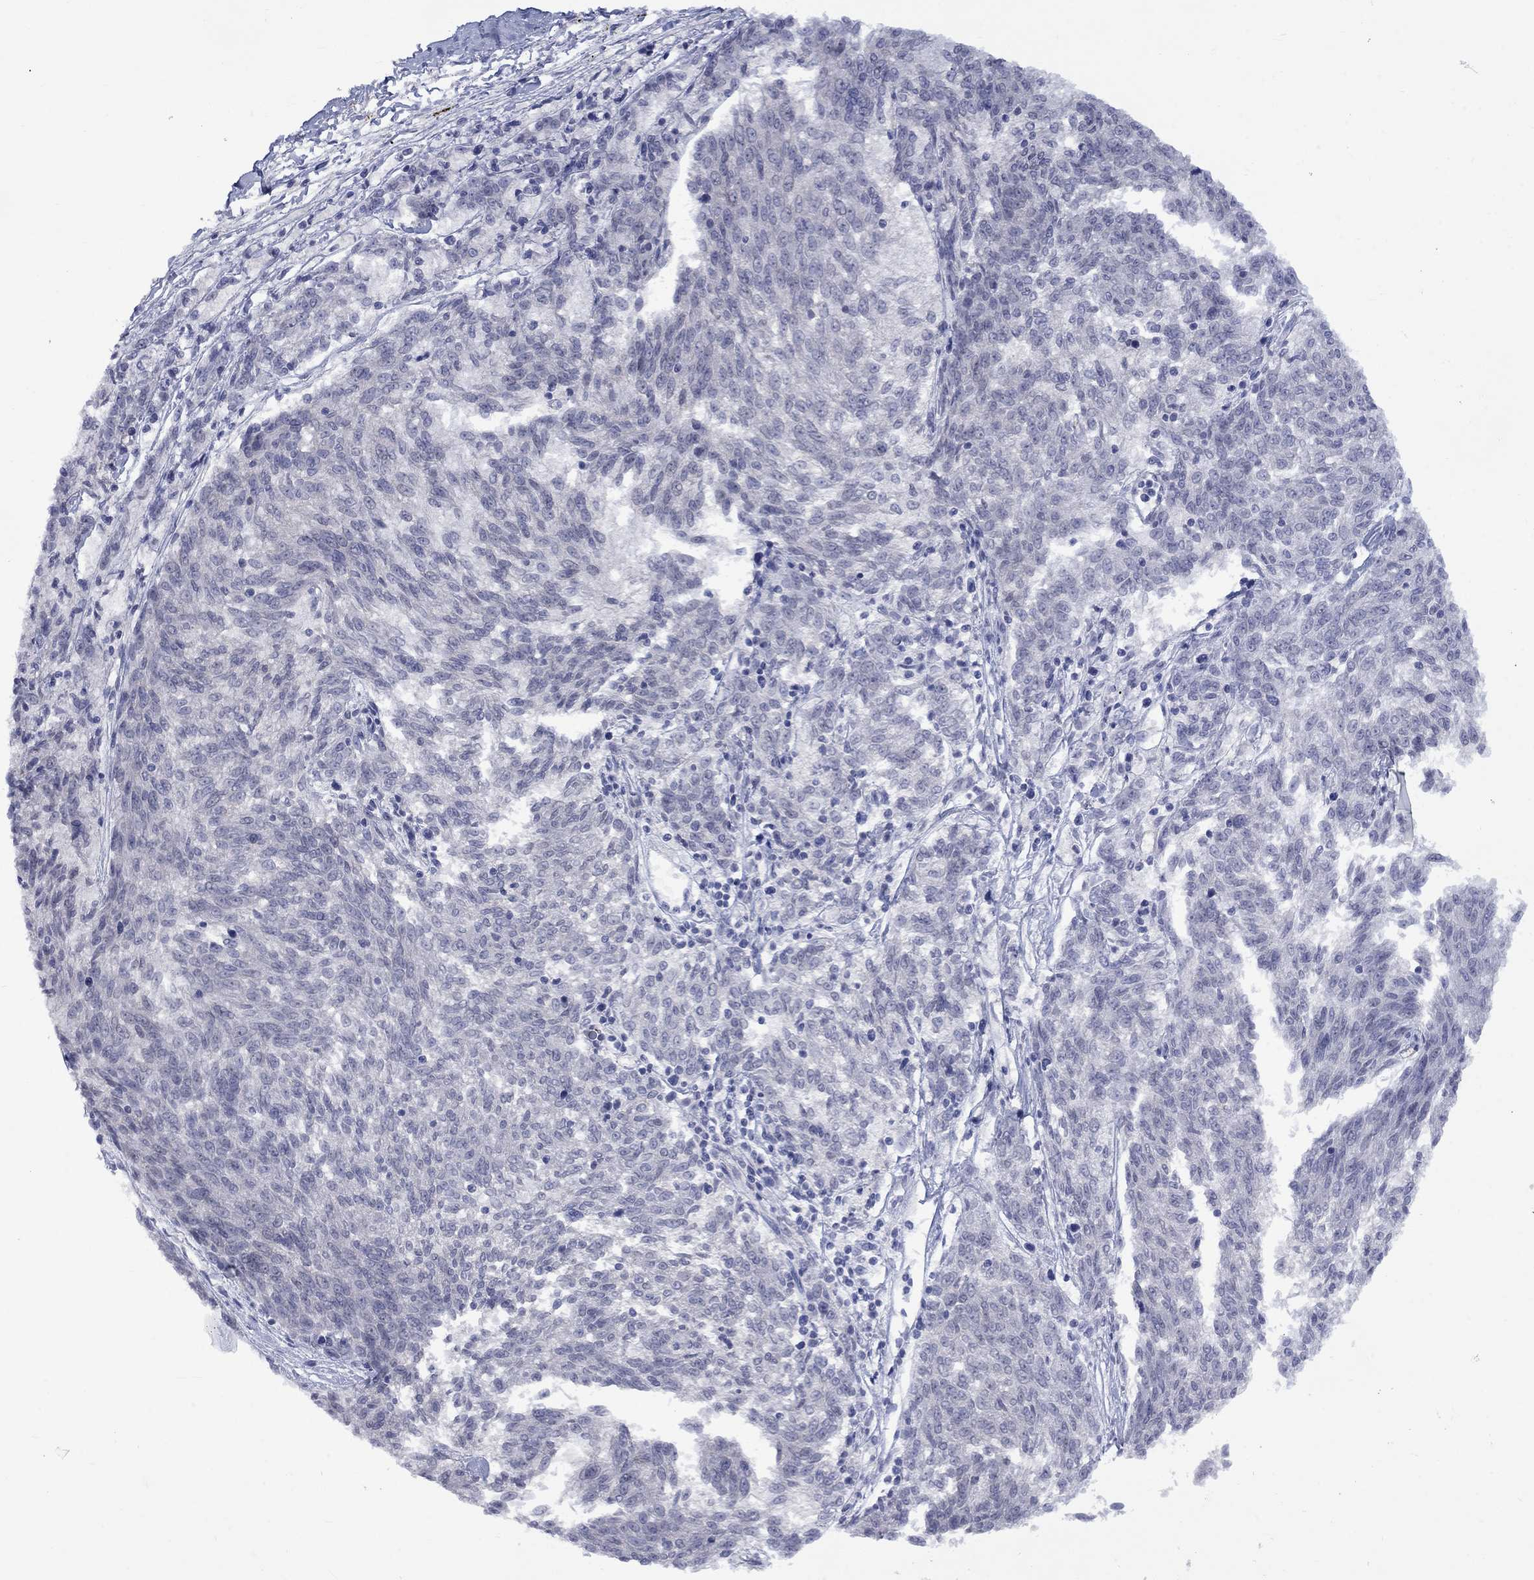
{"staining": {"intensity": "negative", "quantity": "none", "location": "none"}, "tissue": "melanoma", "cell_type": "Tumor cells", "image_type": "cancer", "snomed": [{"axis": "morphology", "description": "Malignant melanoma, NOS"}, {"axis": "topography", "description": "Skin"}], "caption": "Immunohistochemical staining of human malignant melanoma exhibits no significant expression in tumor cells.", "gene": "NSMF", "patient": {"sex": "female", "age": 72}}